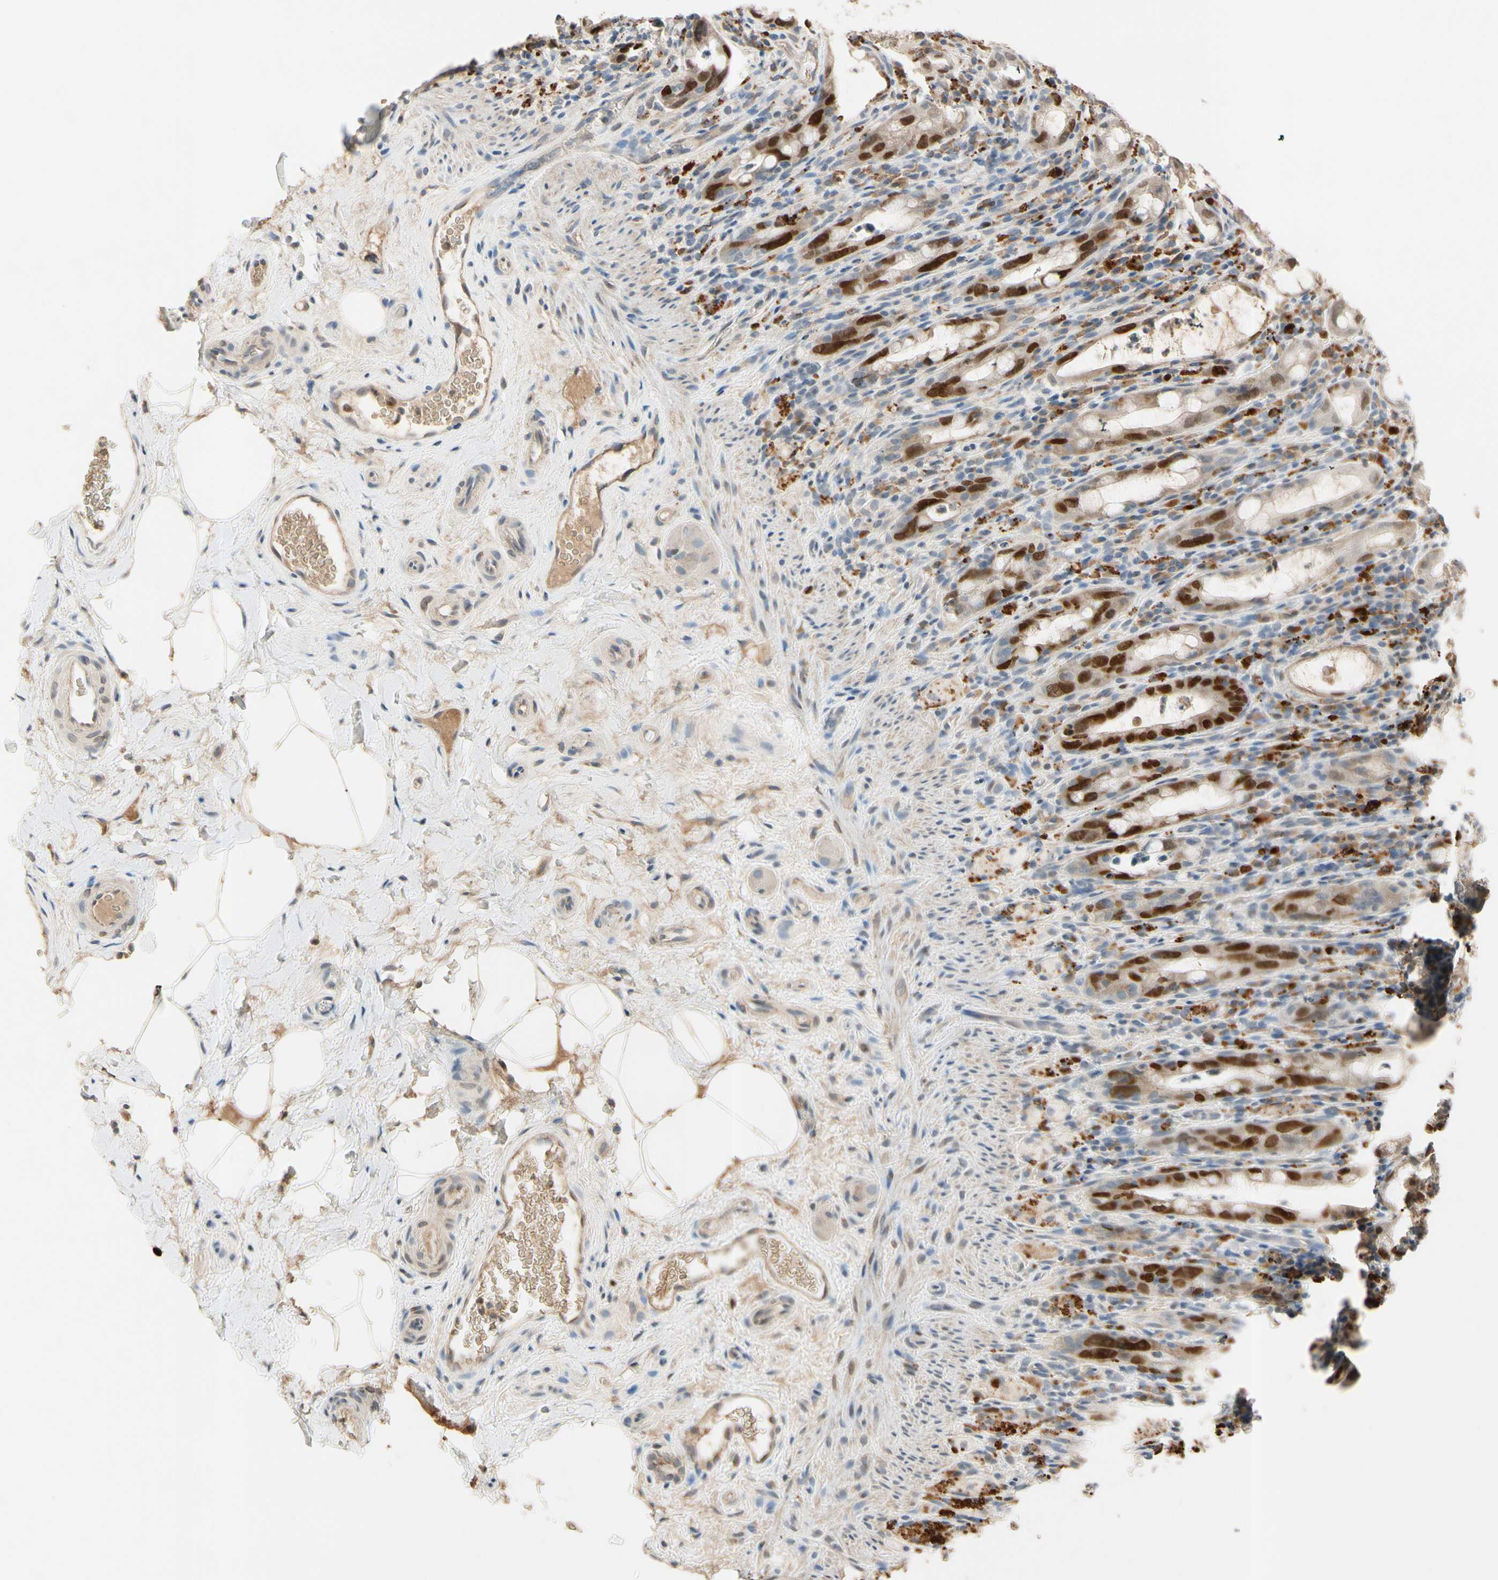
{"staining": {"intensity": "strong", "quantity": "<25%", "location": "nuclear"}, "tissue": "rectum", "cell_type": "Glandular cells", "image_type": "normal", "snomed": [{"axis": "morphology", "description": "Normal tissue, NOS"}, {"axis": "topography", "description": "Rectum"}], "caption": "IHC (DAB) staining of normal rectum demonstrates strong nuclear protein positivity in about <25% of glandular cells. (DAB IHC, brown staining for protein, blue staining for nuclei).", "gene": "ZKSCAN3", "patient": {"sex": "male", "age": 44}}